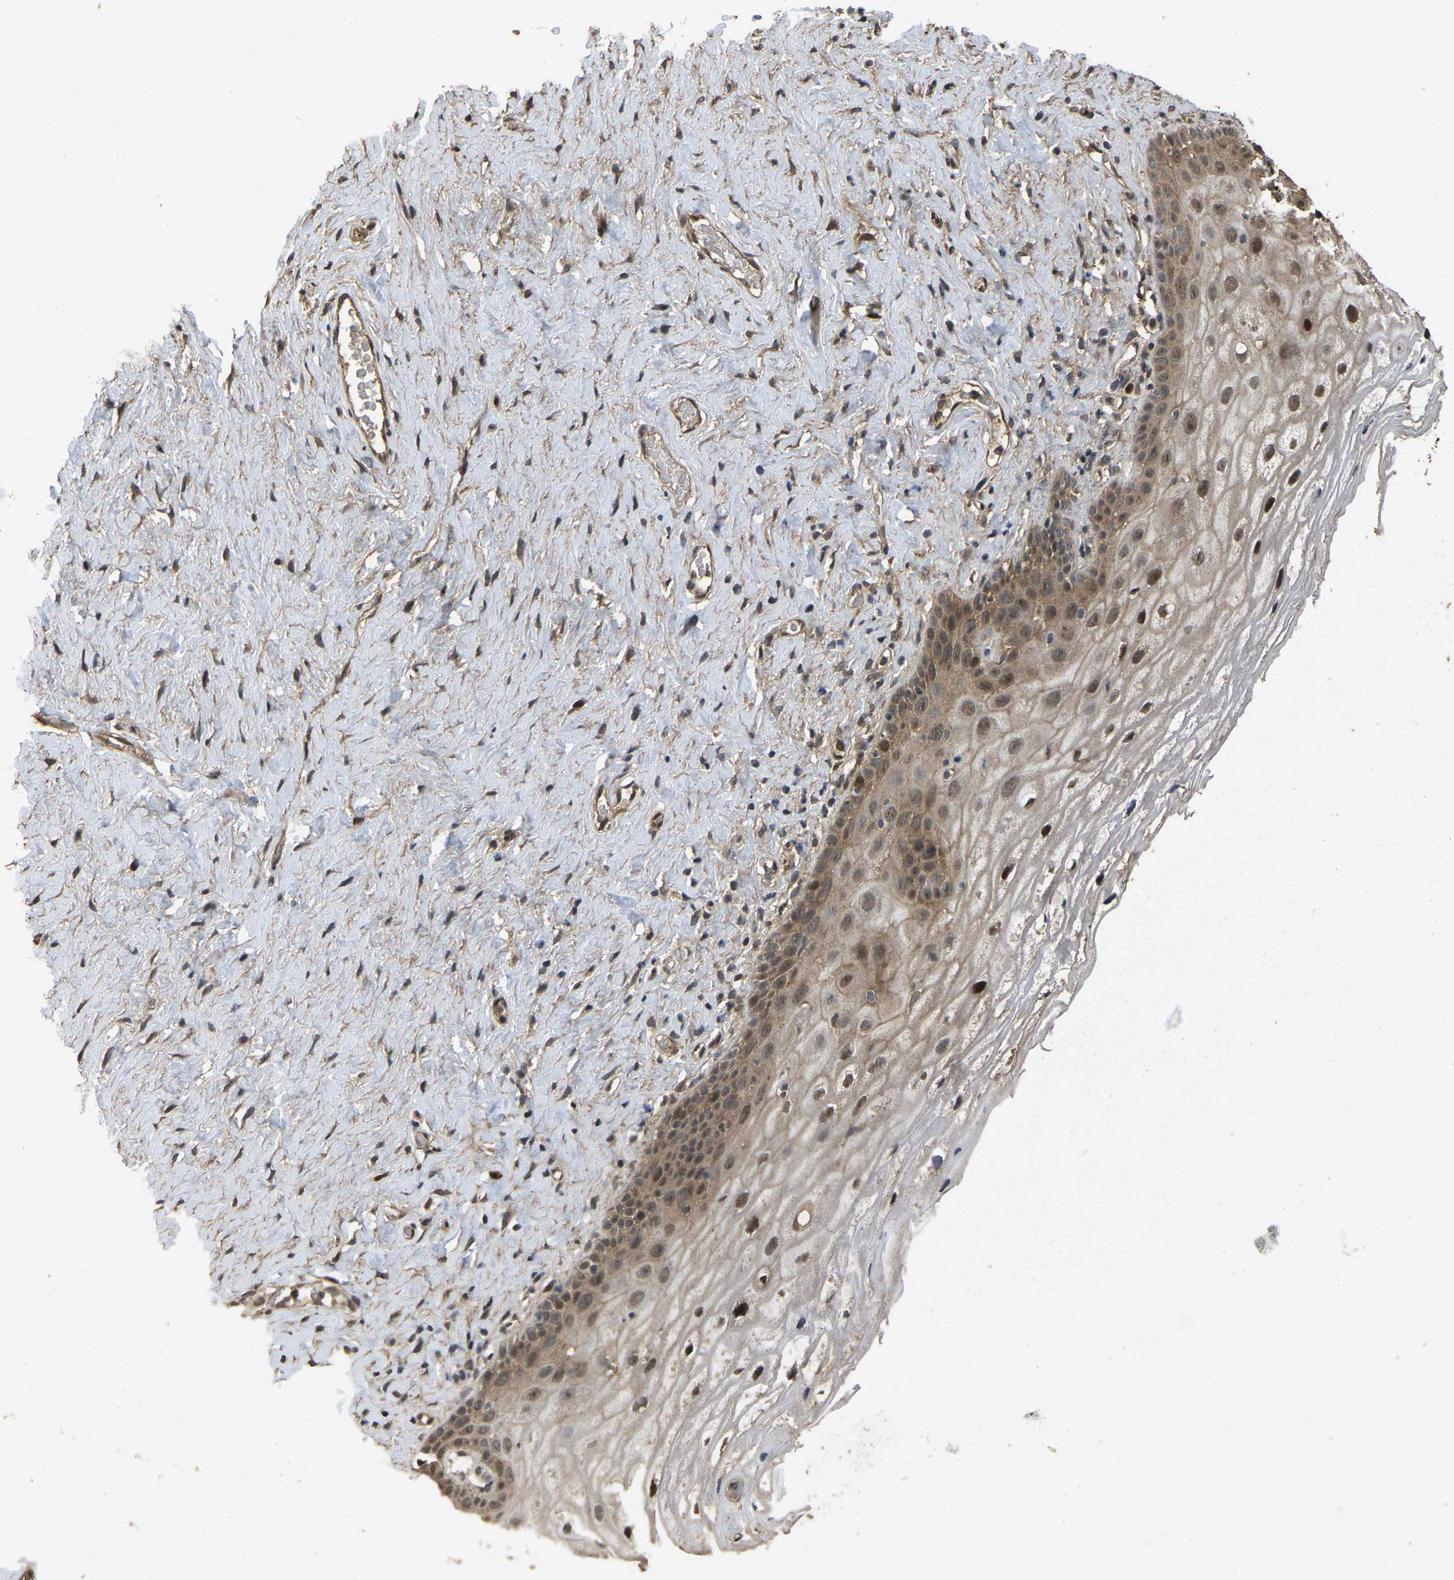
{"staining": {"intensity": "moderate", "quantity": ">75%", "location": "cytoplasmic/membranous,nuclear"}, "tissue": "vagina", "cell_type": "Squamous epithelial cells", "image_type": "normal", "snomed": [{"axis": "morphology", "description": "Normal tissue, NOS"}, {"axis": "morphology", "description": "Adenocarcinoma, NOS"}, {"axis": "topography", "description": "Rectum"}, {"axis": "topography", "description": "Vagina"}], "caption": "This image displays normal vagina stained with immunohistochemistry (IHC) to label a protein in brown. The cytoplasmic/membranous,nuclear of squamous epithelial cells show moderate positivity for the protein. Nuclei are counter-stained blue.", "gene": "ARHGAP23", "patient": {"sex": "female", "age": 71}}